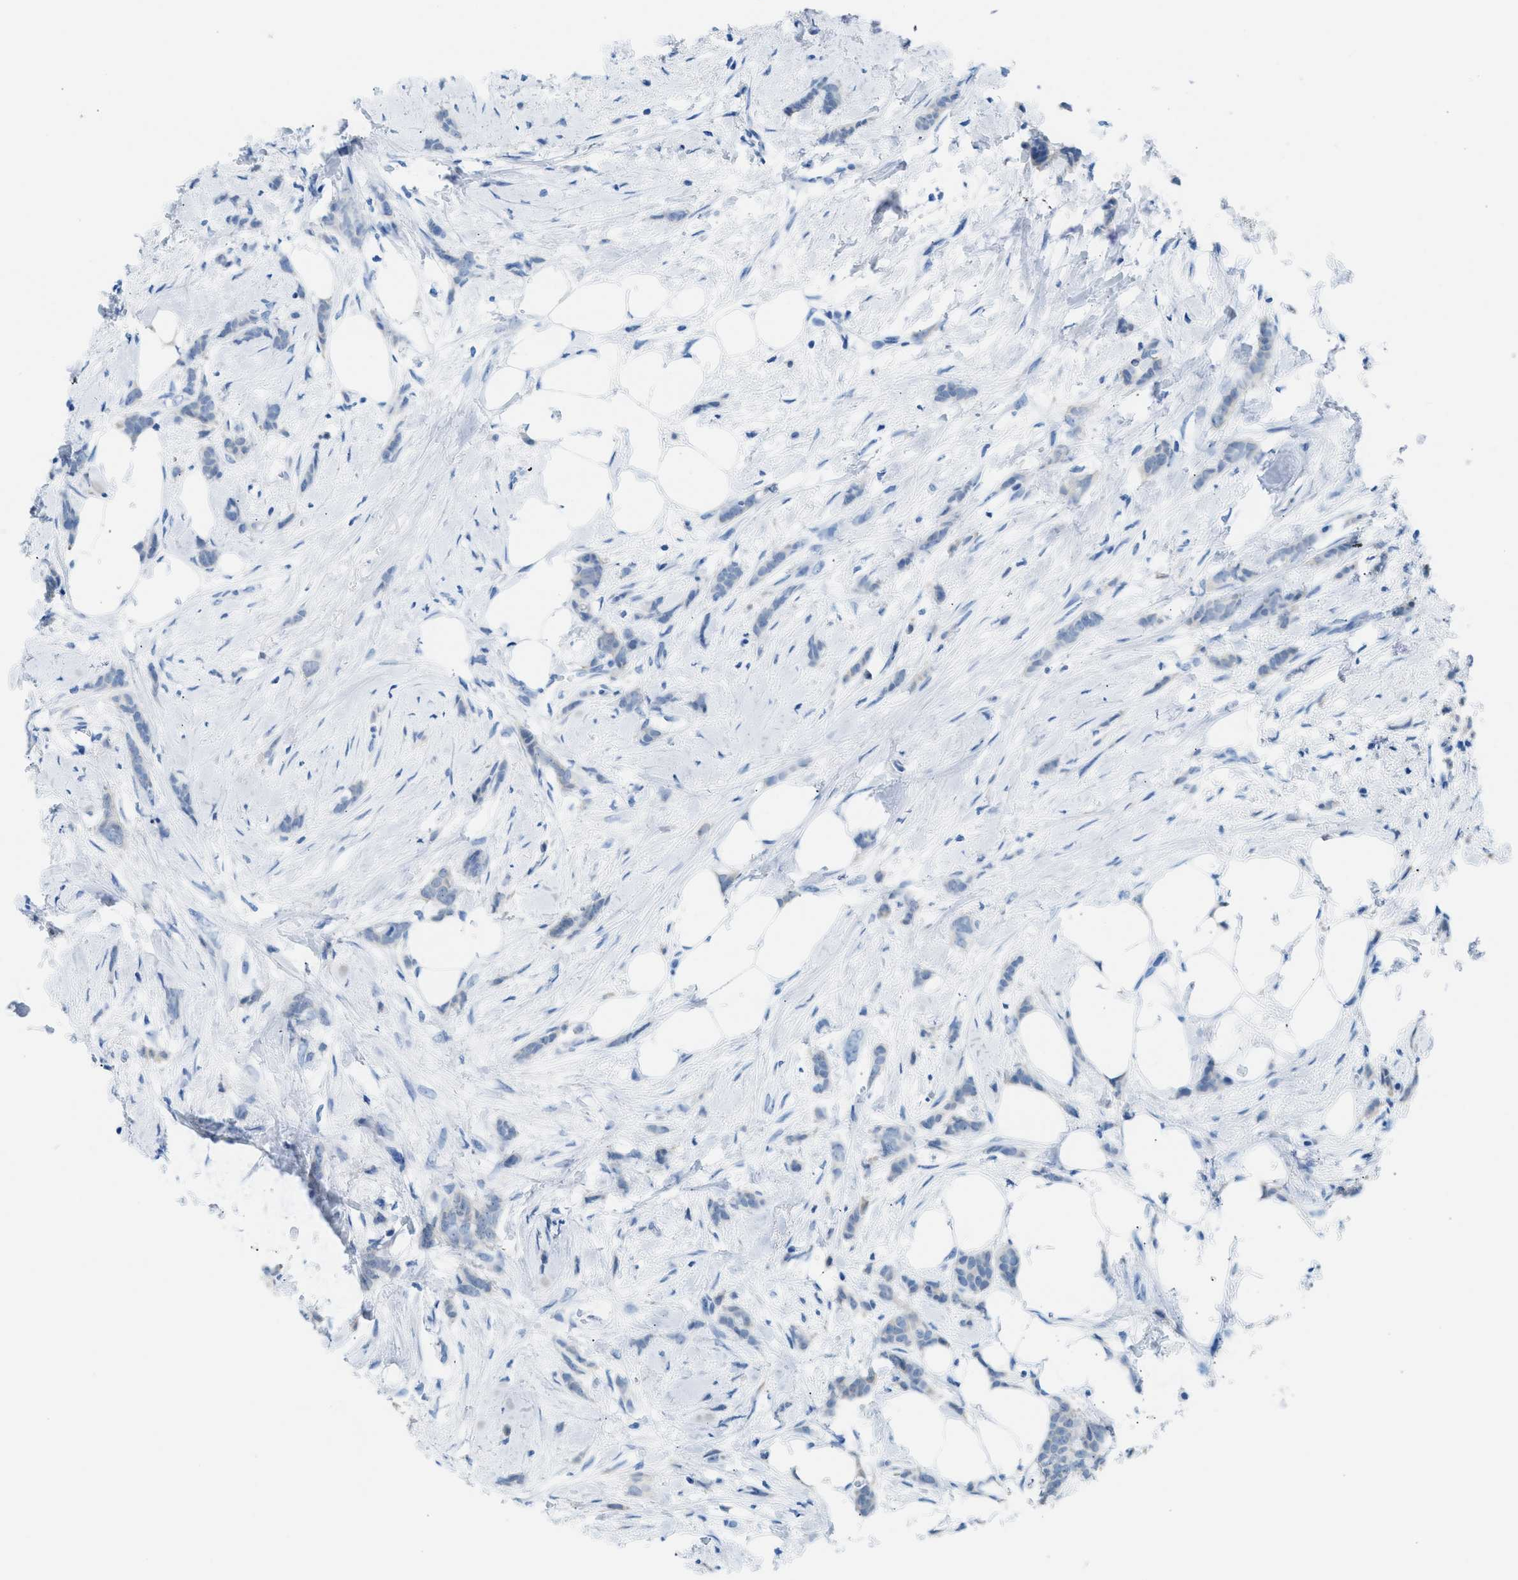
{"staining": {"intensity": "negative", "quantity": "none", "location": "none"}, "tissue": "breast cancer", "cell_type": "Tumor cells", "image_type": "cancer", "snomed": [{"axis": "morphology", "description": "Lobular carcinoma, in situ"}, {"axis": "morphology", "description": "Lobular carcinoma"}, {"axis": "topography", "description": "Breast"}], "caption": "High magnification brightfield microscopy of breast cancer (lobular carcinoma in situ) stained with DAB (3,3'-diaminobenzidine) (brown) and counterstained with hematoxylin (blue): tumor cells show no significant expression.", "gene": "SPAM1", "patient": {"sex": "female", "age": 41}}